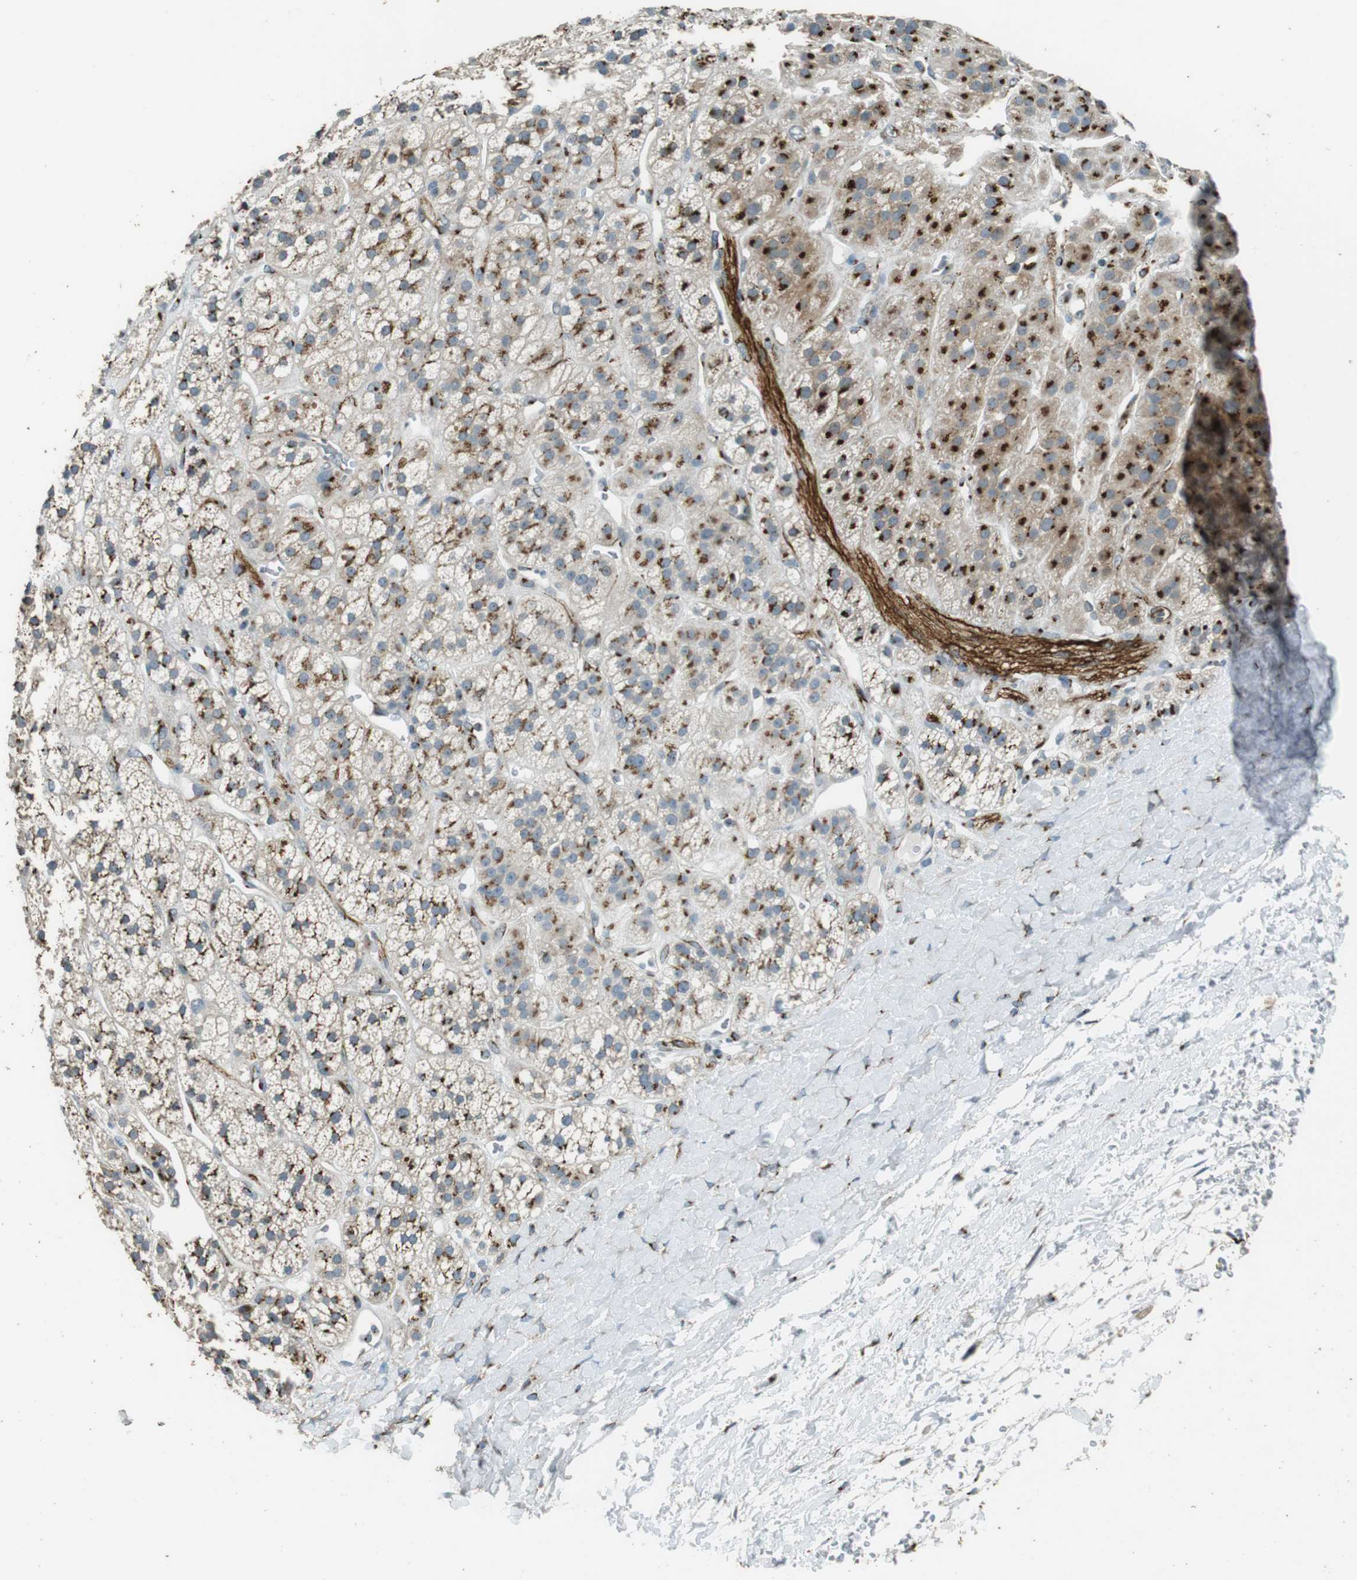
{"staining": {"intensity": "strong", "quantity": ">75%", "location": "cytoplasmic/membranous"}, "tissue": "adrenal gland", "cell_type": "Glandular cells", "image_type": "normal", "snomed": [{"axis": "morphology", "description": "Normal tissue, NOS"}, {"axis": "topography", "description": "Adrenal gland"}], "caption": "Glandular cells reveal high levels of strong cytoplasmic/membranous positivity in approximately >75% of cells in unremarkable adrenal gland.", "gene": "TMEM115", "patient": {"sex": "male", "age": 56}}